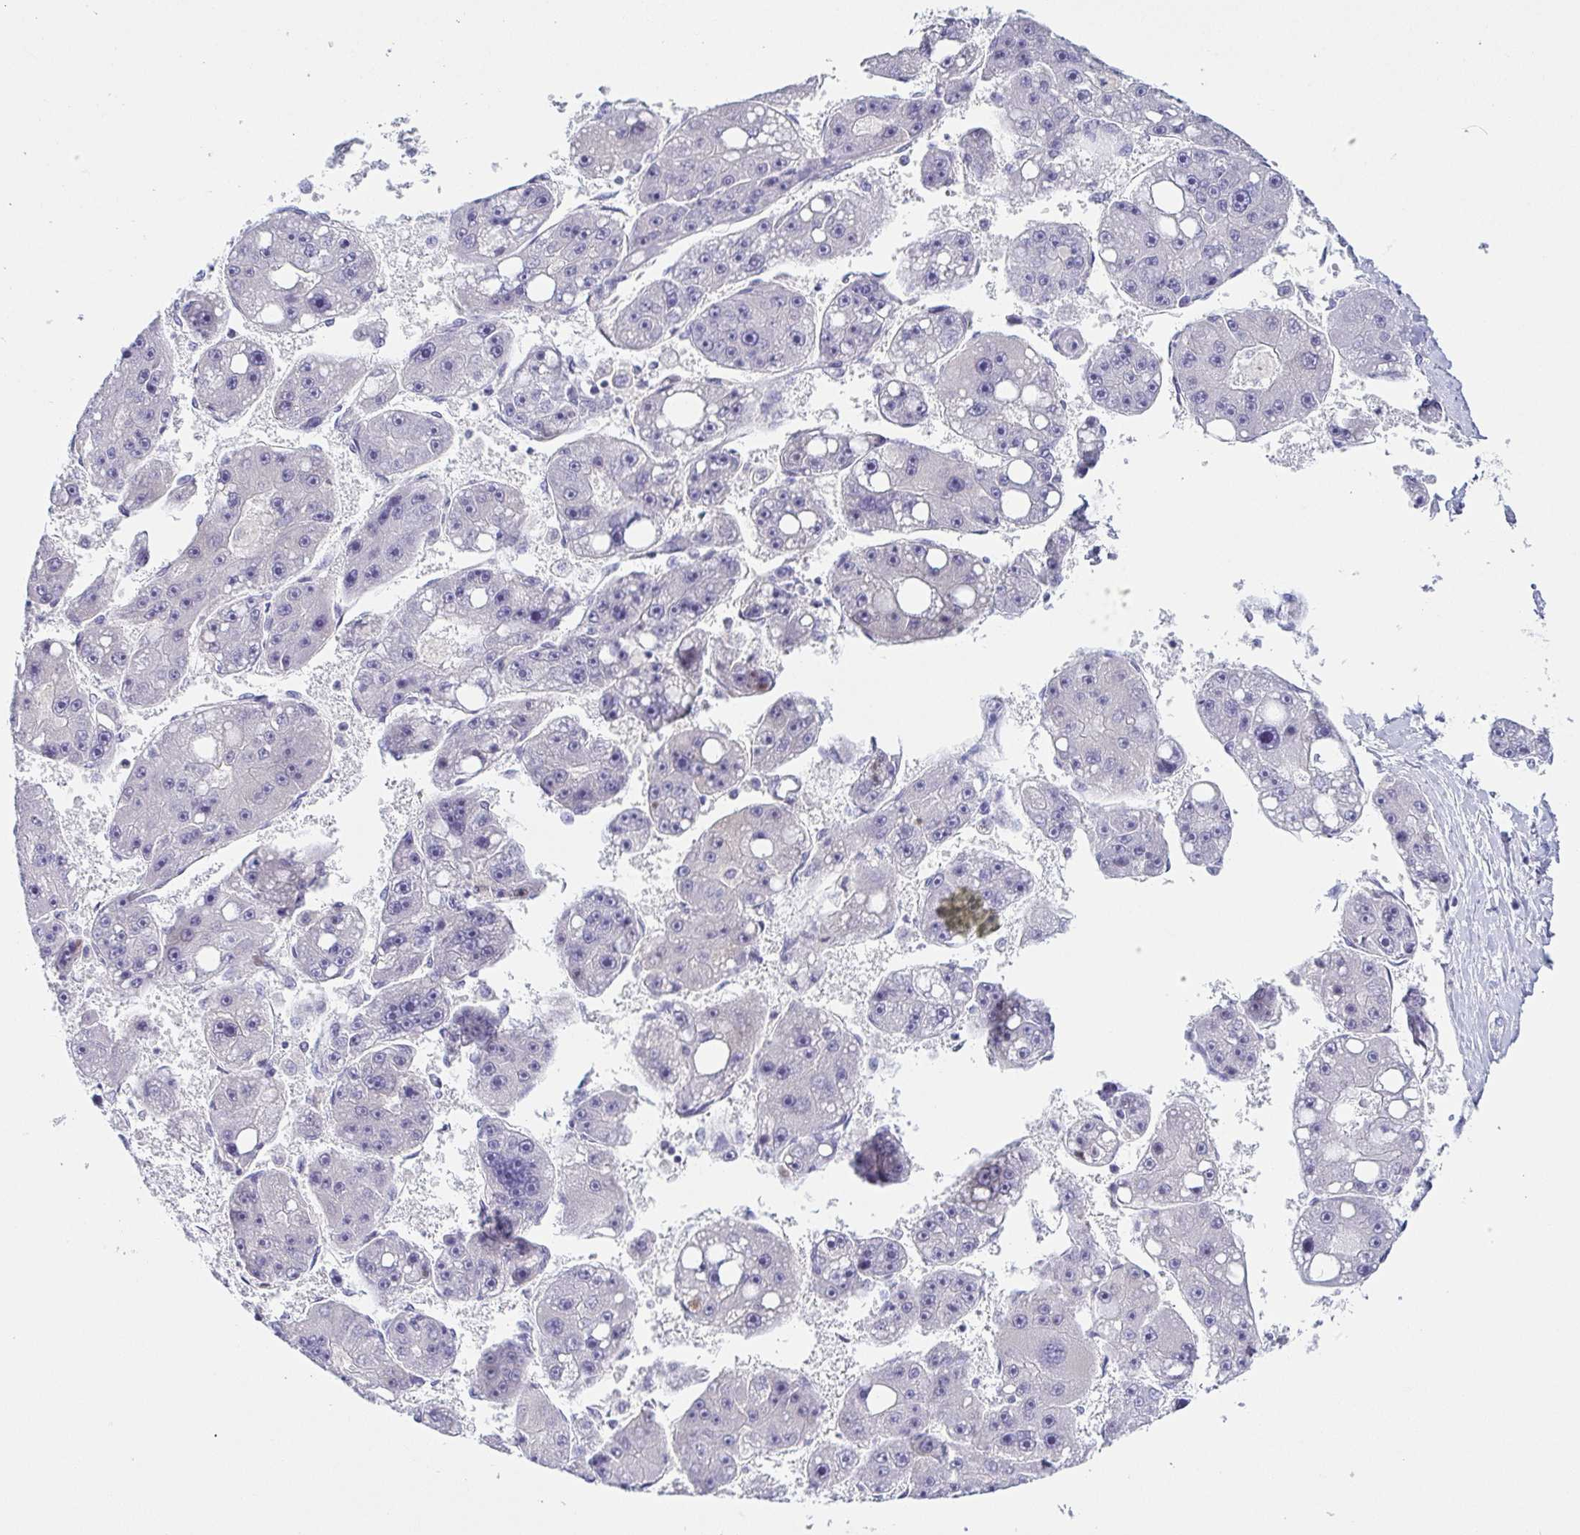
{"staining": {"intensity": "negative", "quantity": "none", "location": "none"}, "tissue": "liver cancer", "cell_type": "Tumor cells", "image_type": "cancer", "snomed": [{"axis": "morphology", "description": "Carcinoma, Hepatocellular, NOS"}, {"axis": "topography", "description": "Liver"}], "caption": "This histopathology image is of liver hepatocellular carcinoma stained with immunohistochemistry to label a protein in brown with the nuclei are counter-stained blue. There is no staining in tumor cells.", "gene": "COL17A1", "patient": {"sex": "female", "age": 61}}